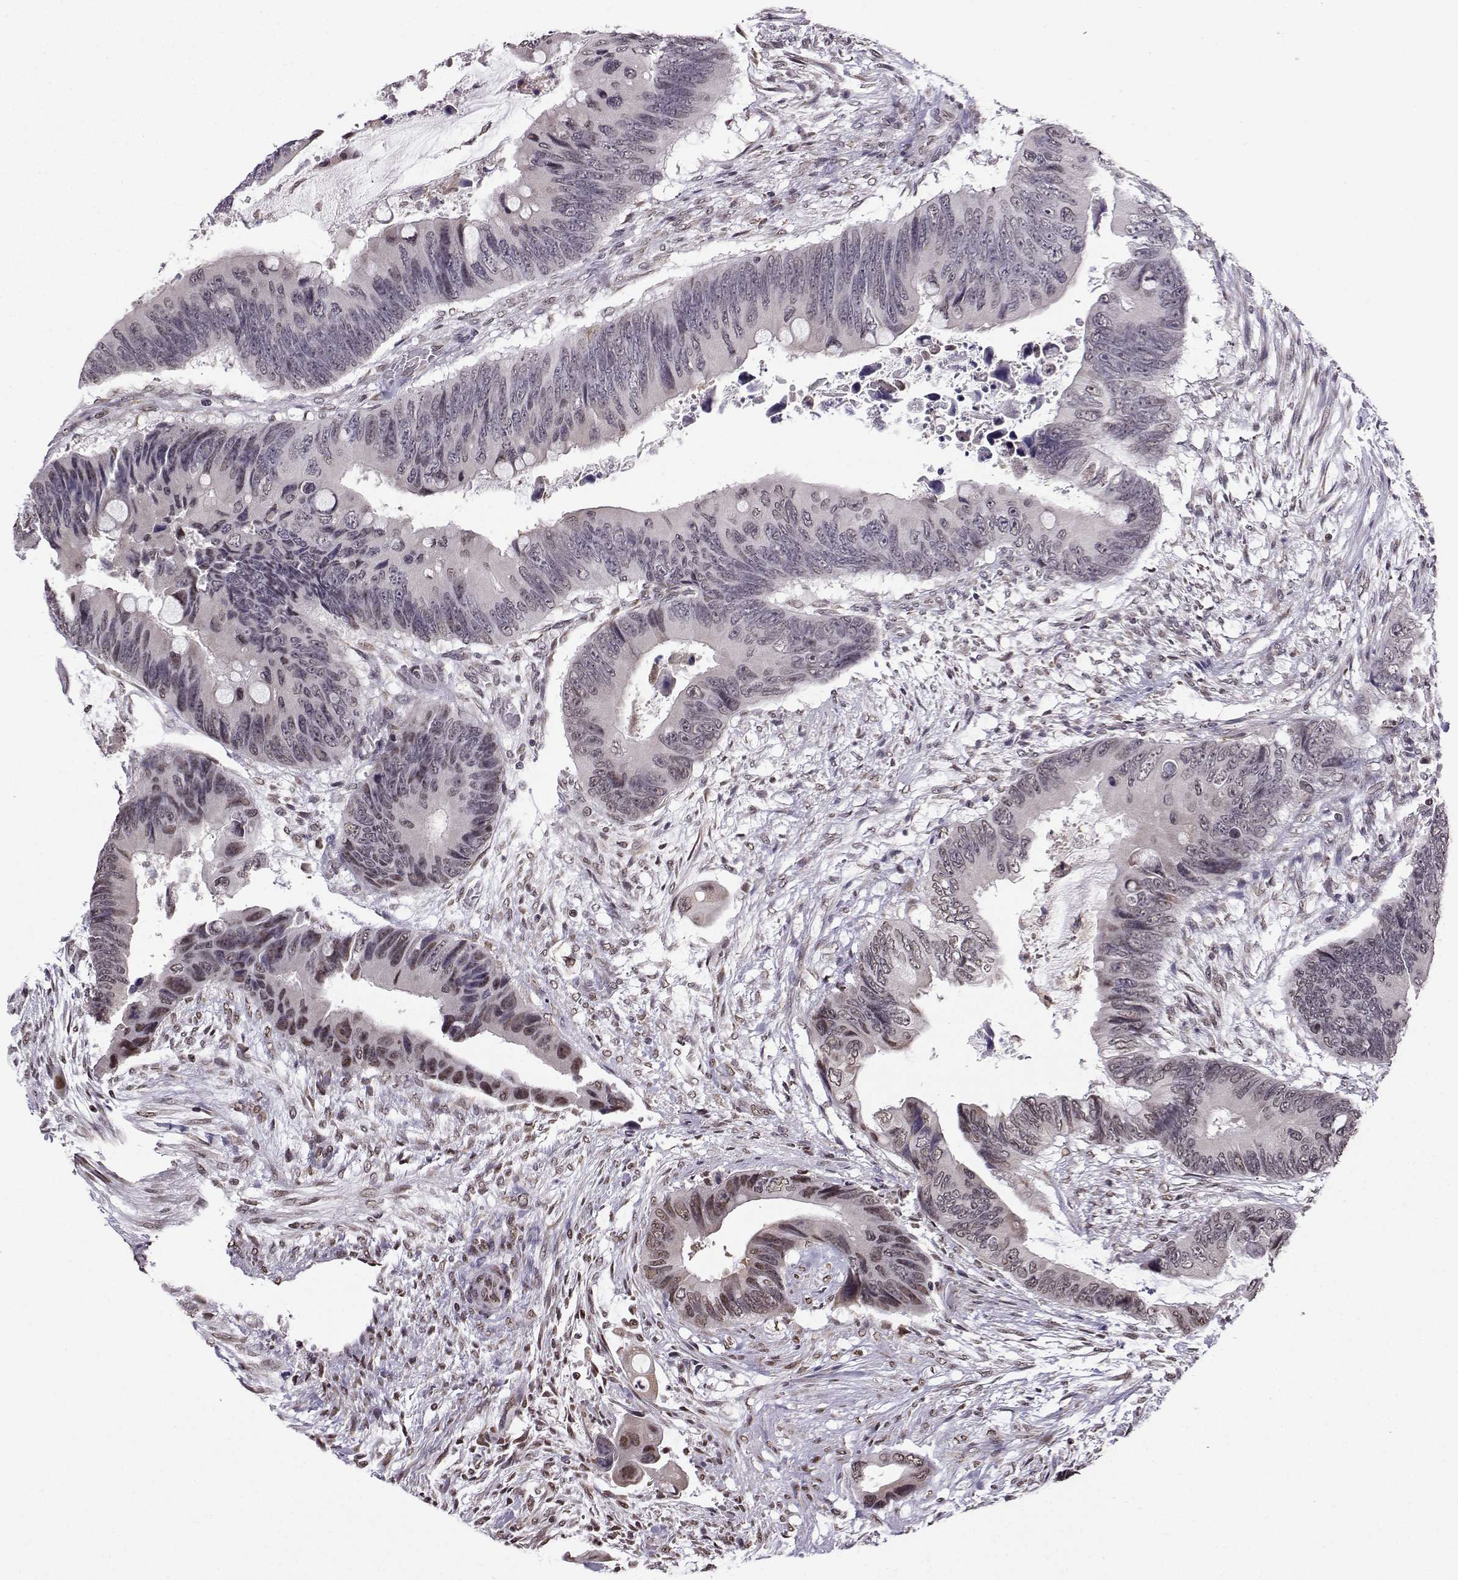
{"staining": {"intensity": "negative", "quantity": "none", "location": "none"}, "tissue": "colorectal cancer", "cell_type": "Tumor cells", "image_type": "cancer", "snomed": [{"axis": "morphology", "description": "Adenocarcinoma, NOS"}, {"axis": "topography", "description": "Rectum"}], "caption": "The immunohistochemistry (IHC) image has no significant positivity in tumor cells of adenocarcinoma (colorectal) tissue.", "gene": "EZH1", "patient": {"sex": "male", "age": 63}}